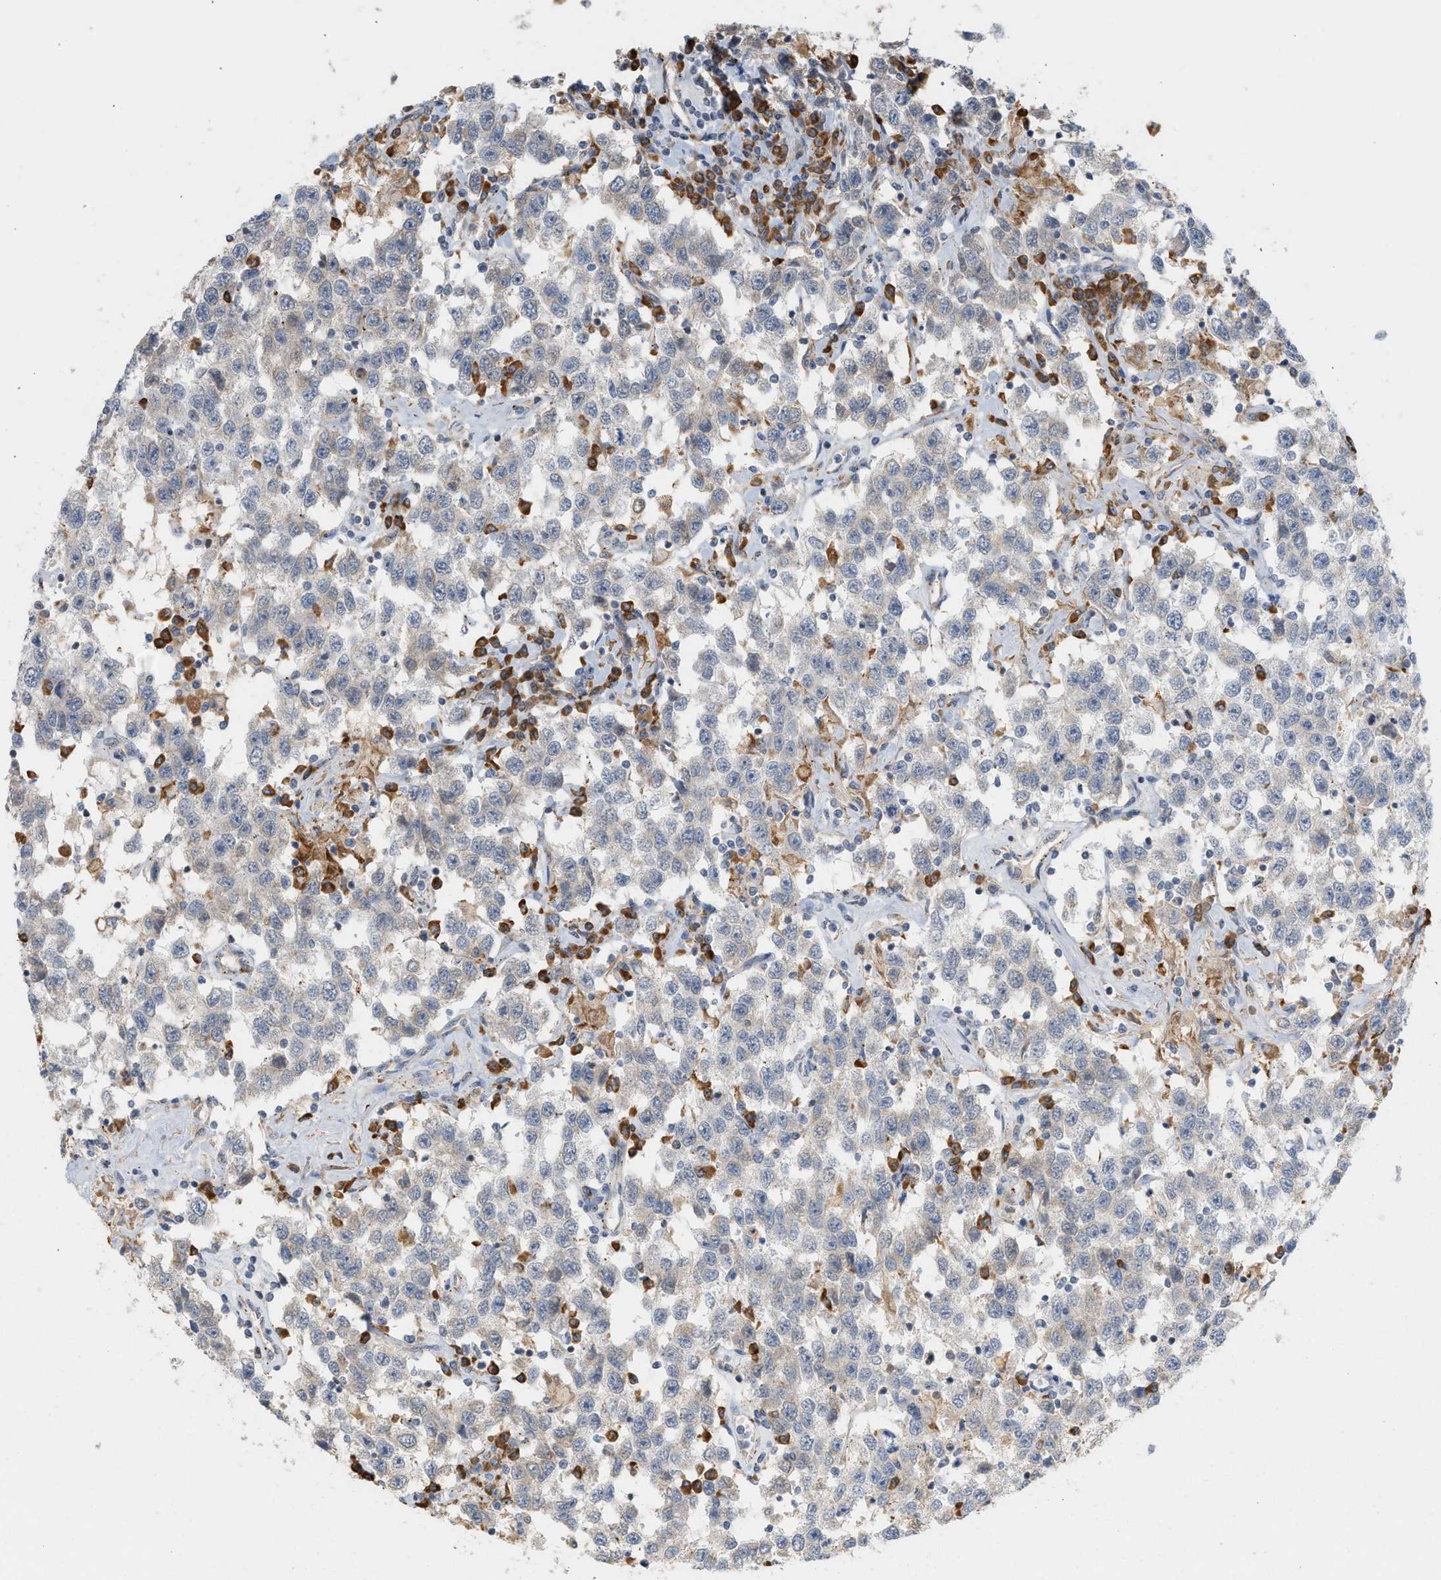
{"staining": {"intensity": "negative", "quantity": "none", "location": "none"}, "tissue": "testis cancer", "cell_type": "Tumor cells", "image_type": "cancer", "snomed": [{"axis": "morphology", "description": "Seminoma, NOS"}, {"axis": "topography", "description": "Testis"}], "caption": "A micrograph of seminoma (testis) stained for a protein reveals no brown staining in tumor cells.", "gene": "SVOP", "patient": {"sex": "male", "age": 41}}